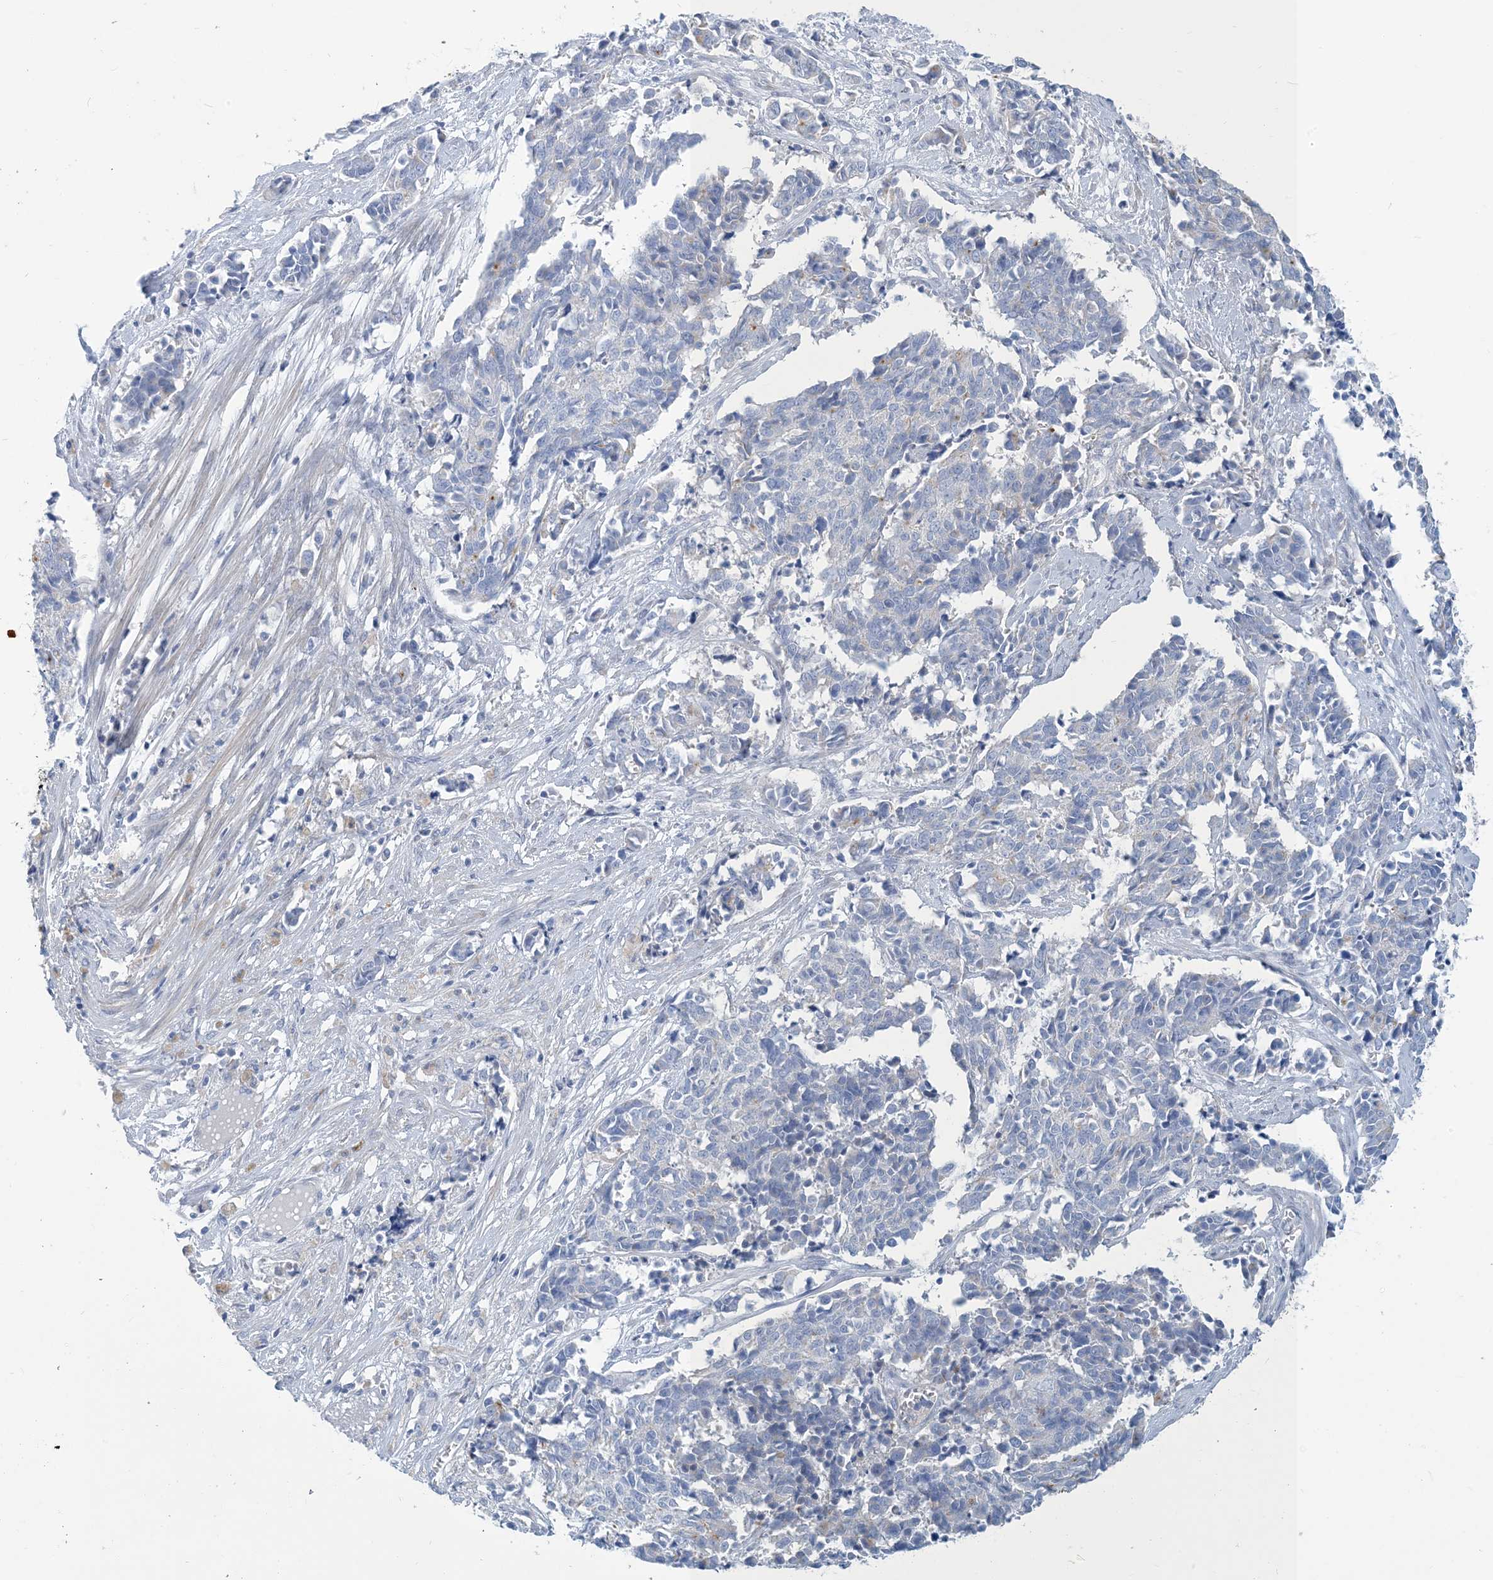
{"staining": {"intensity": "negative", "quantity": "none", "location": "none"}, "tissue": "cervical cancer", "cell_type": "Tumor cells", "image_type": "cancer", "snomed": [{"axis": "morphology", "description": "Normal tissue, NOS"}, {"axis": "morphology", "description": "Squamous cell carcinoma, NOS"}, {"axis": "topography", "description": "Cervix"}], "caption": "Tumor cells are negative for protein expression in human cervical cancer. (Stains: DAB immunohistochemistry (IHC) with hematoxylin counter stain, Microscopy: brightfield microscopy at high magnification).", "gene": "MOXD1", "patient": {"sex": "female", "age": 35}}